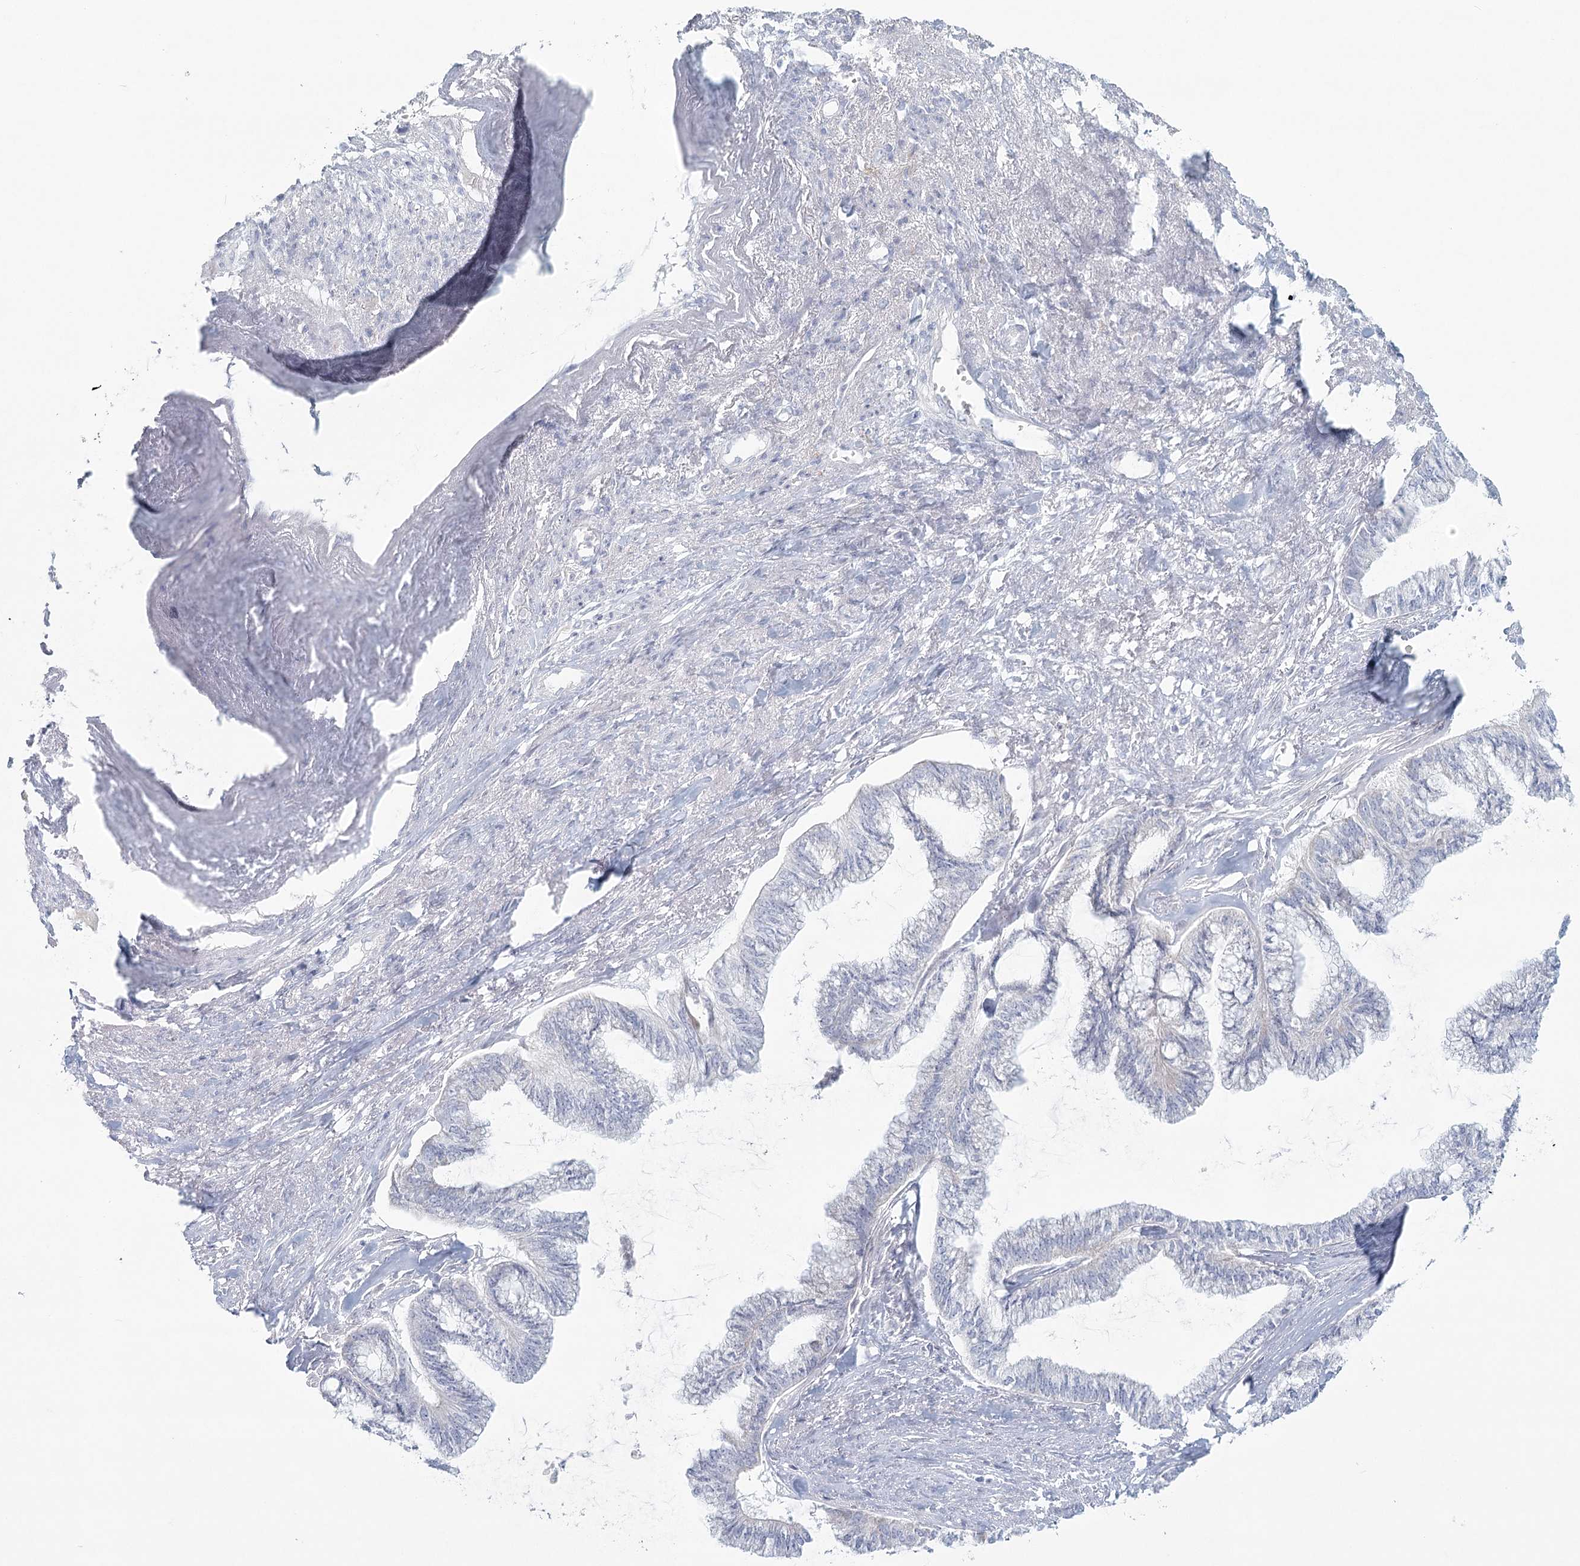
{"staining": {"intensity": "negative", "quantity": "none", "location": "none"}, "tissue": "endometrial cancer", "cell_type": "Tumor cells", "image_type": "cancer", "snomed": [{"axis": "morphology", "description": "Adenocarcinoma, NOS"}, {"axis": "topography", "description": "Endometrium"}], "caption": "This micrograph is of endometrial cancer stained with immunohistochemistry to label a protein in brown with the nuclei are counter-stained blue. There is no staining in tumor cells.", "gene": "BPHL", "patient": {"sex": "female", "age": 86}}